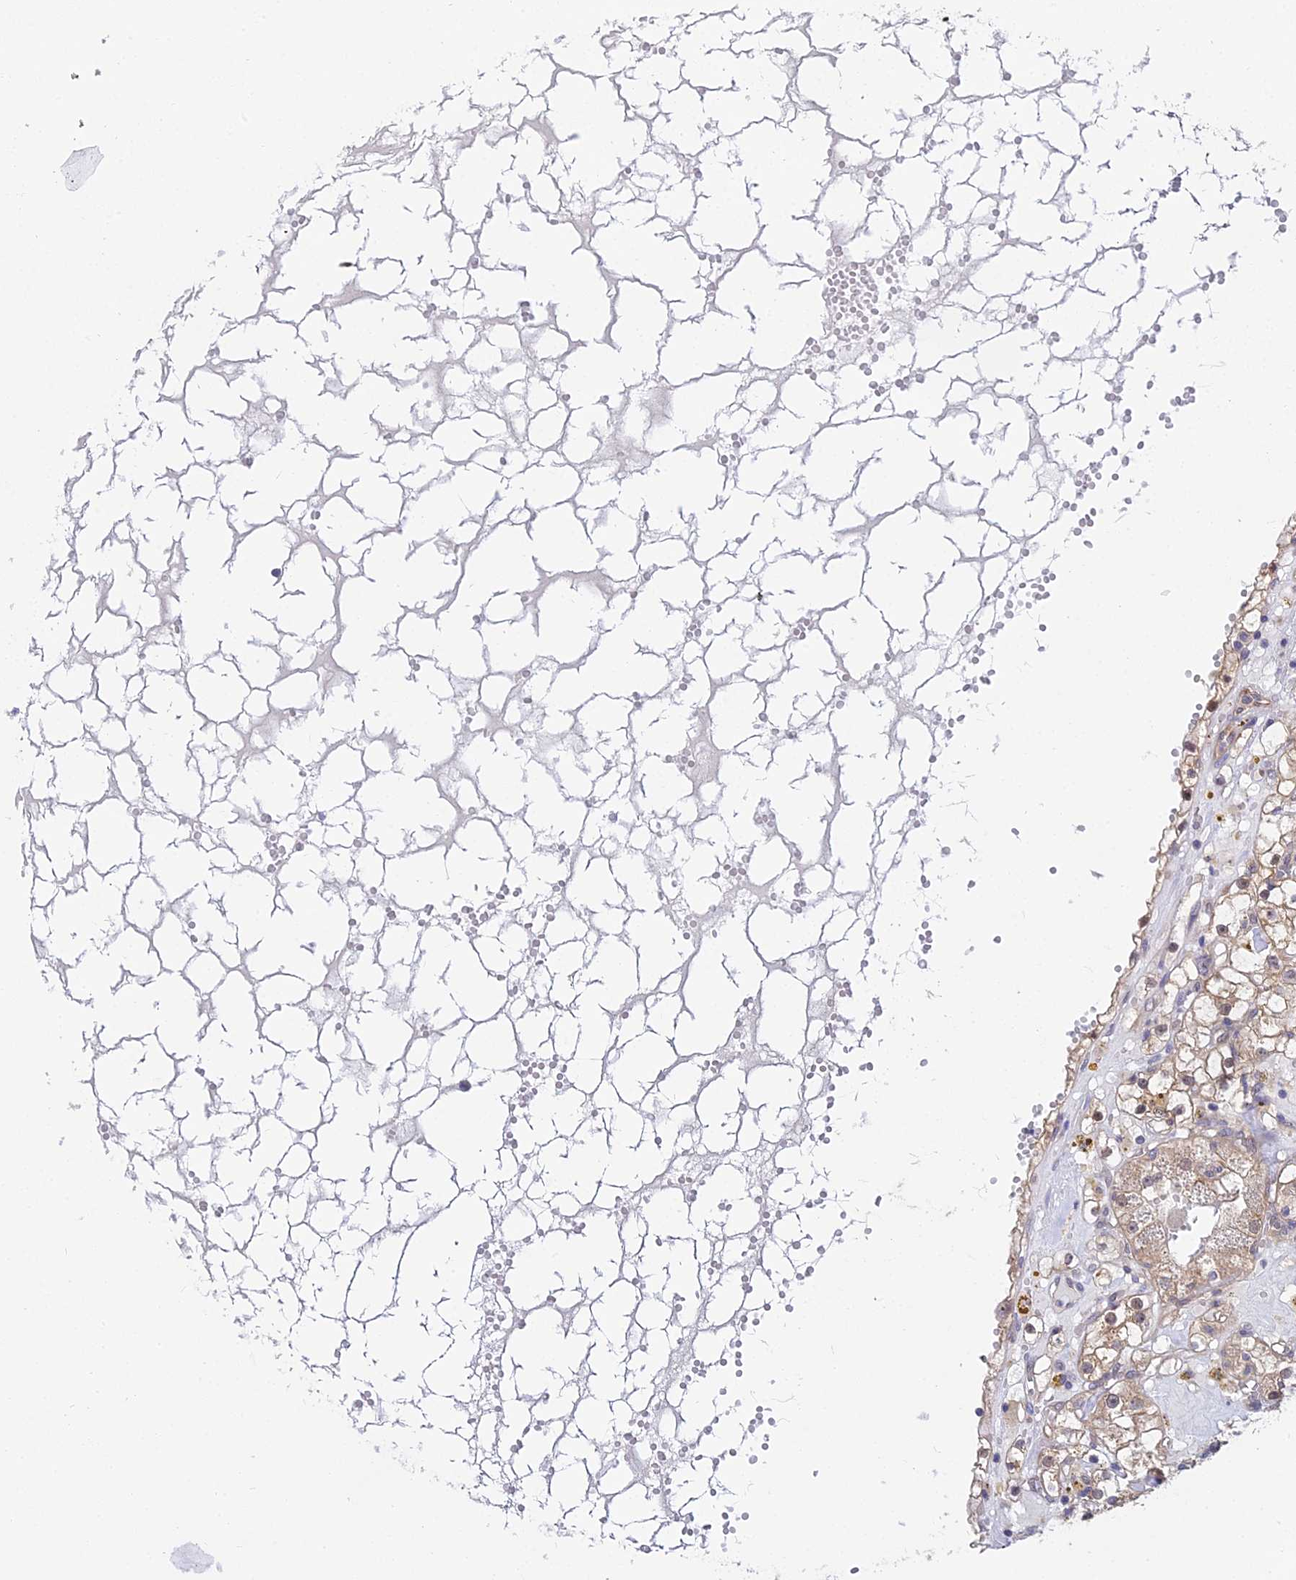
{"staining": {"intensity": "weak", "quantity": "25%-75%", "location": "cytoplasmic/membranous"}, "tissue": "renal cancer", "cell_type": "Tumor cells", "image_type": "cancer", "snomed": [{"axis": "morphology", "description": "Adenocarcinoma, NOS"}, {"axis": "topography", "description": "Kidney"}], "caption": "Renal adenocarcinoma stained for a protein demonstrates weak cytoplasmic/membranous positivity in tumor cells. (Brightfield microscopy of DAB IHC at high magnification).", "gene": "PPP2R2C", "patient": {"sex": "male", "age": 56}}